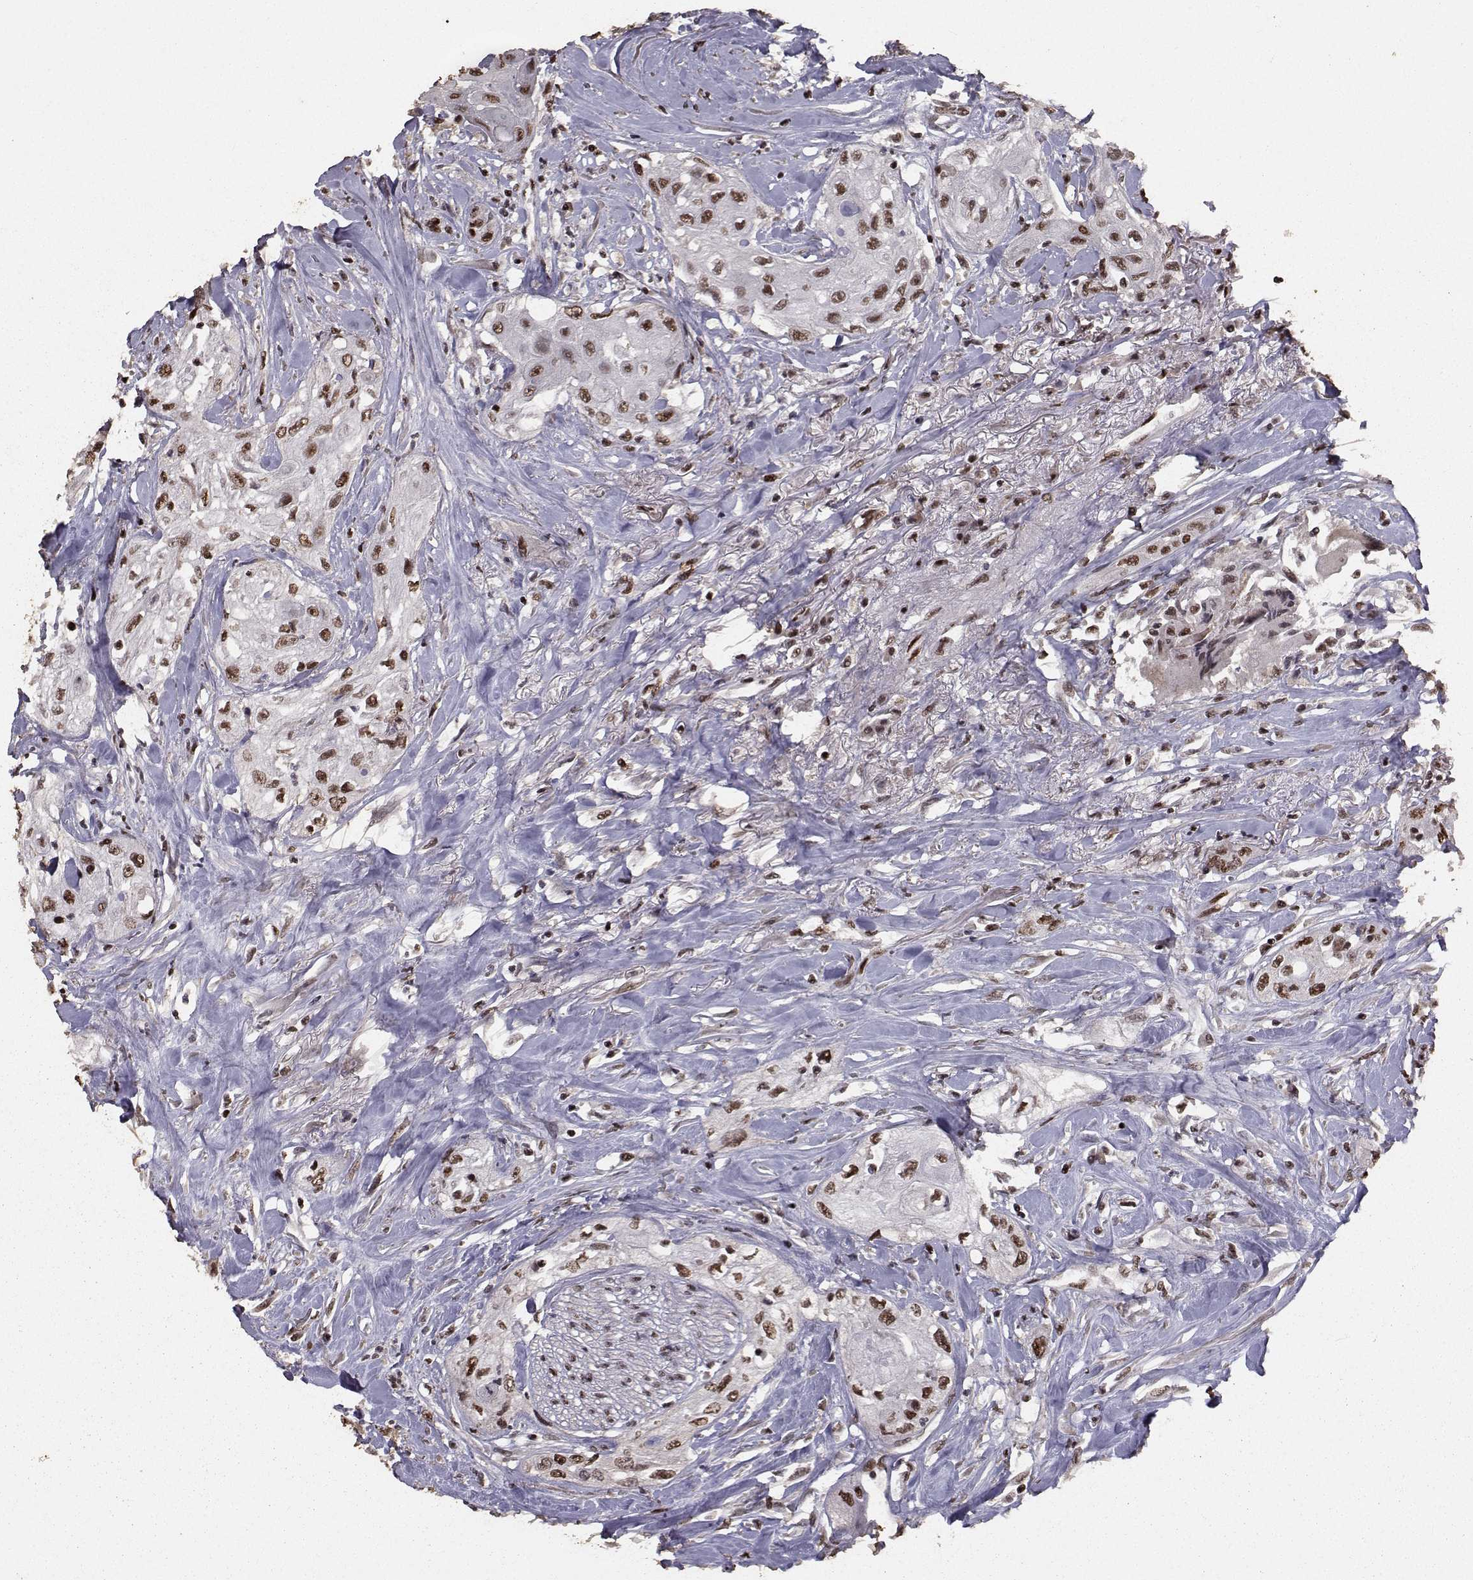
{"staining": {"intensity": "strong", "quantity": ">75%", "location": "nuclear"}, "tissue": "head and neck cancer", "cell_type": "Tumor cells", "image_type": "cancer", "snomed": [{"axis": "morphology", "description": "Normal tissue, NOS"}, {"axis": "morphology", "description": "Squamous cell carcinoma, NOS"}, {"axis": "topography", "description": "Oral tissue"}, {"axis": "topography", "description": "Peripheral nerve tissue"}, {"axis": "topography", "description": "Head-Neck"}], "caption": "Human head and neck squamous cell carcinoma stained with a protein marker reveals strong staining in tumor cells.", "gene": "SF1", "patient": {"sex": "female", "age": 59}}